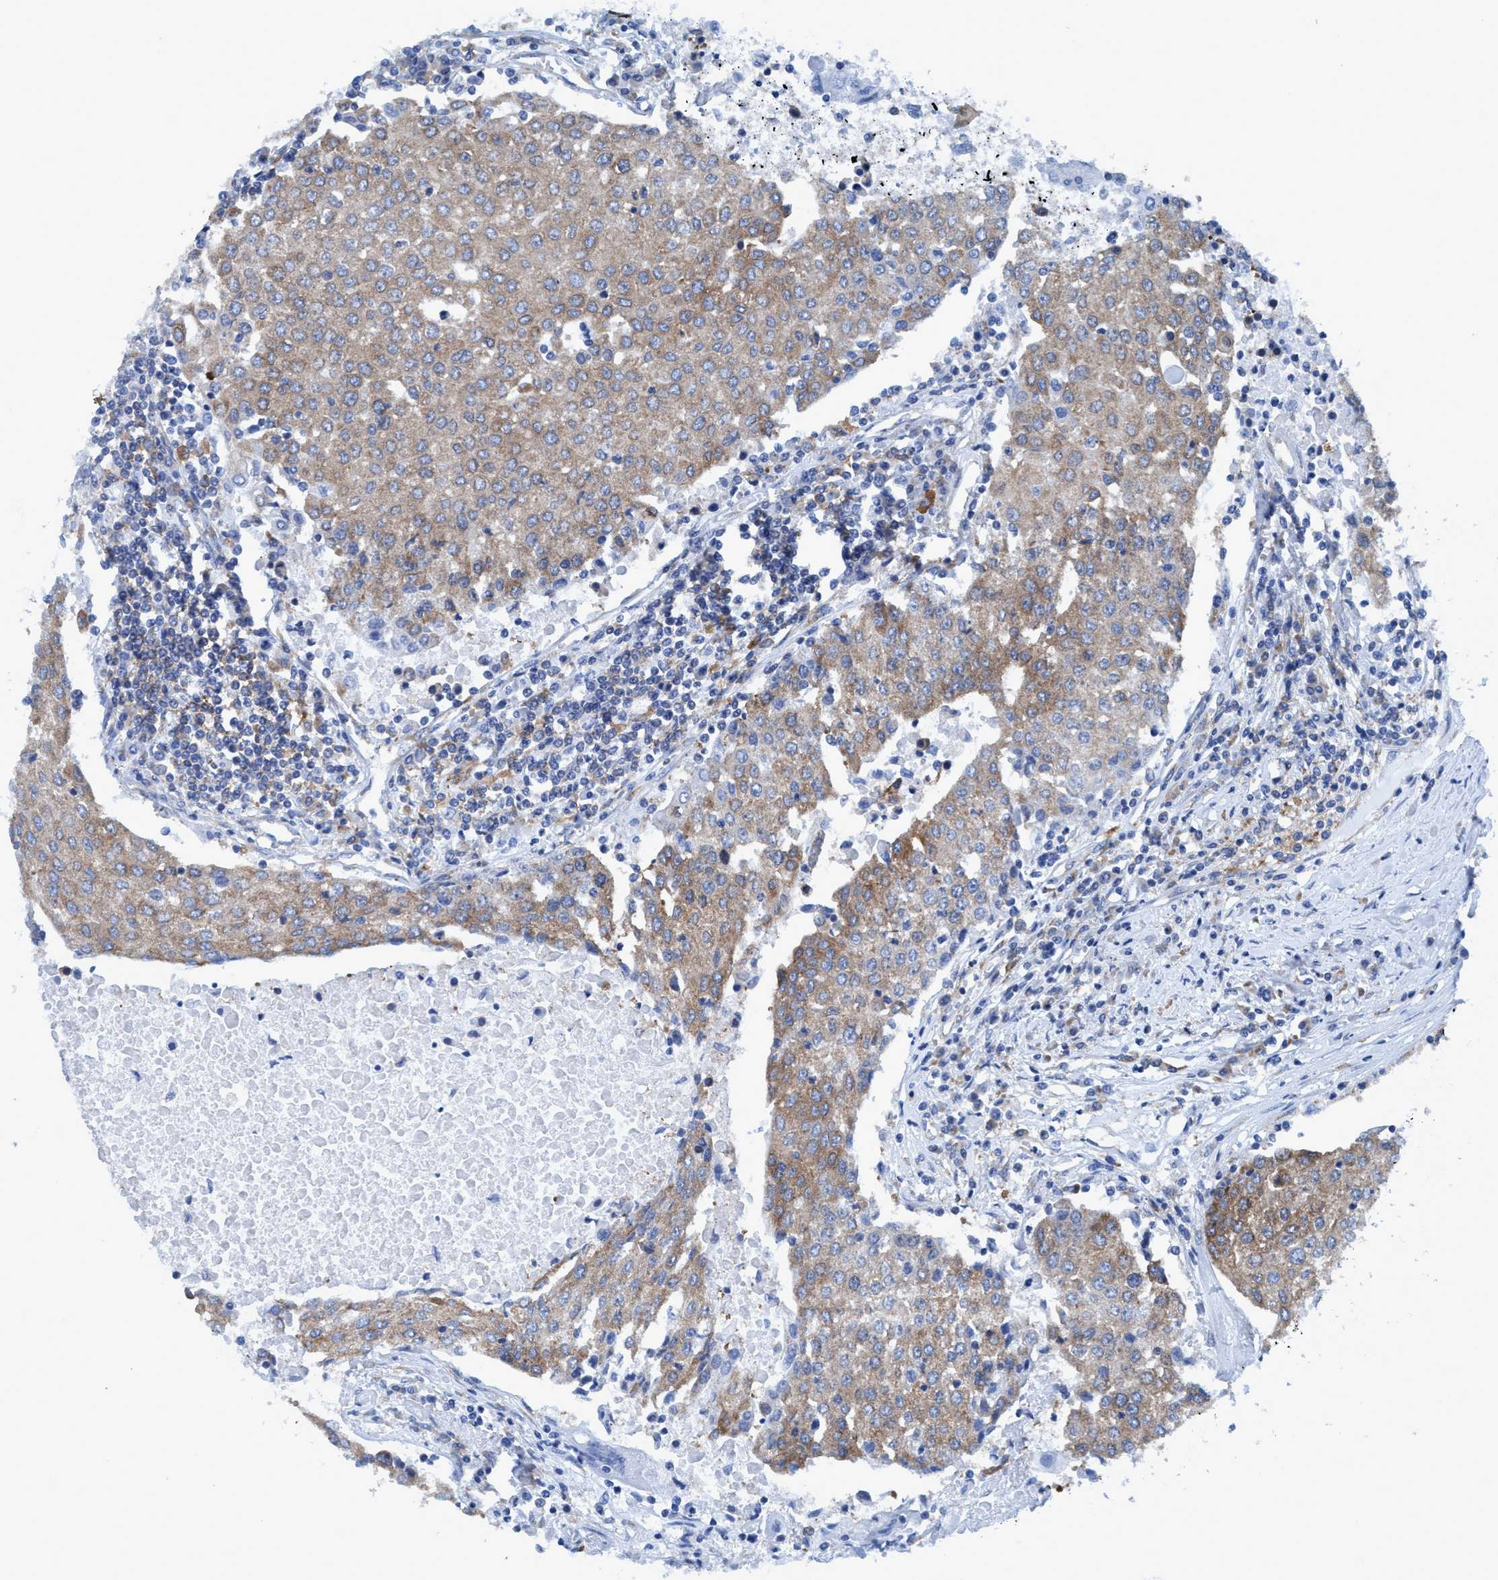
{"staining": {"intensity": "moderate", "quantity": ">75%", "location": "cytoplasmic/membranous"}, "tissue": "urothelial cancer", "cell_type": "Tumor cells", "image_type": "cancer", "snomed": [{"axis": "morphology", "description": "Urothelial carcinoma, High grade"}, {"axis": "topography", "description": "Urinary bladder"}], "caption": "The immunohistochemical stain shows moderate cytoplasmic/membranous positivity in tumor cells of urothelial cancer tissue.", "gene": "NMT1", "patient": {"sex": "female", "age": 85}}